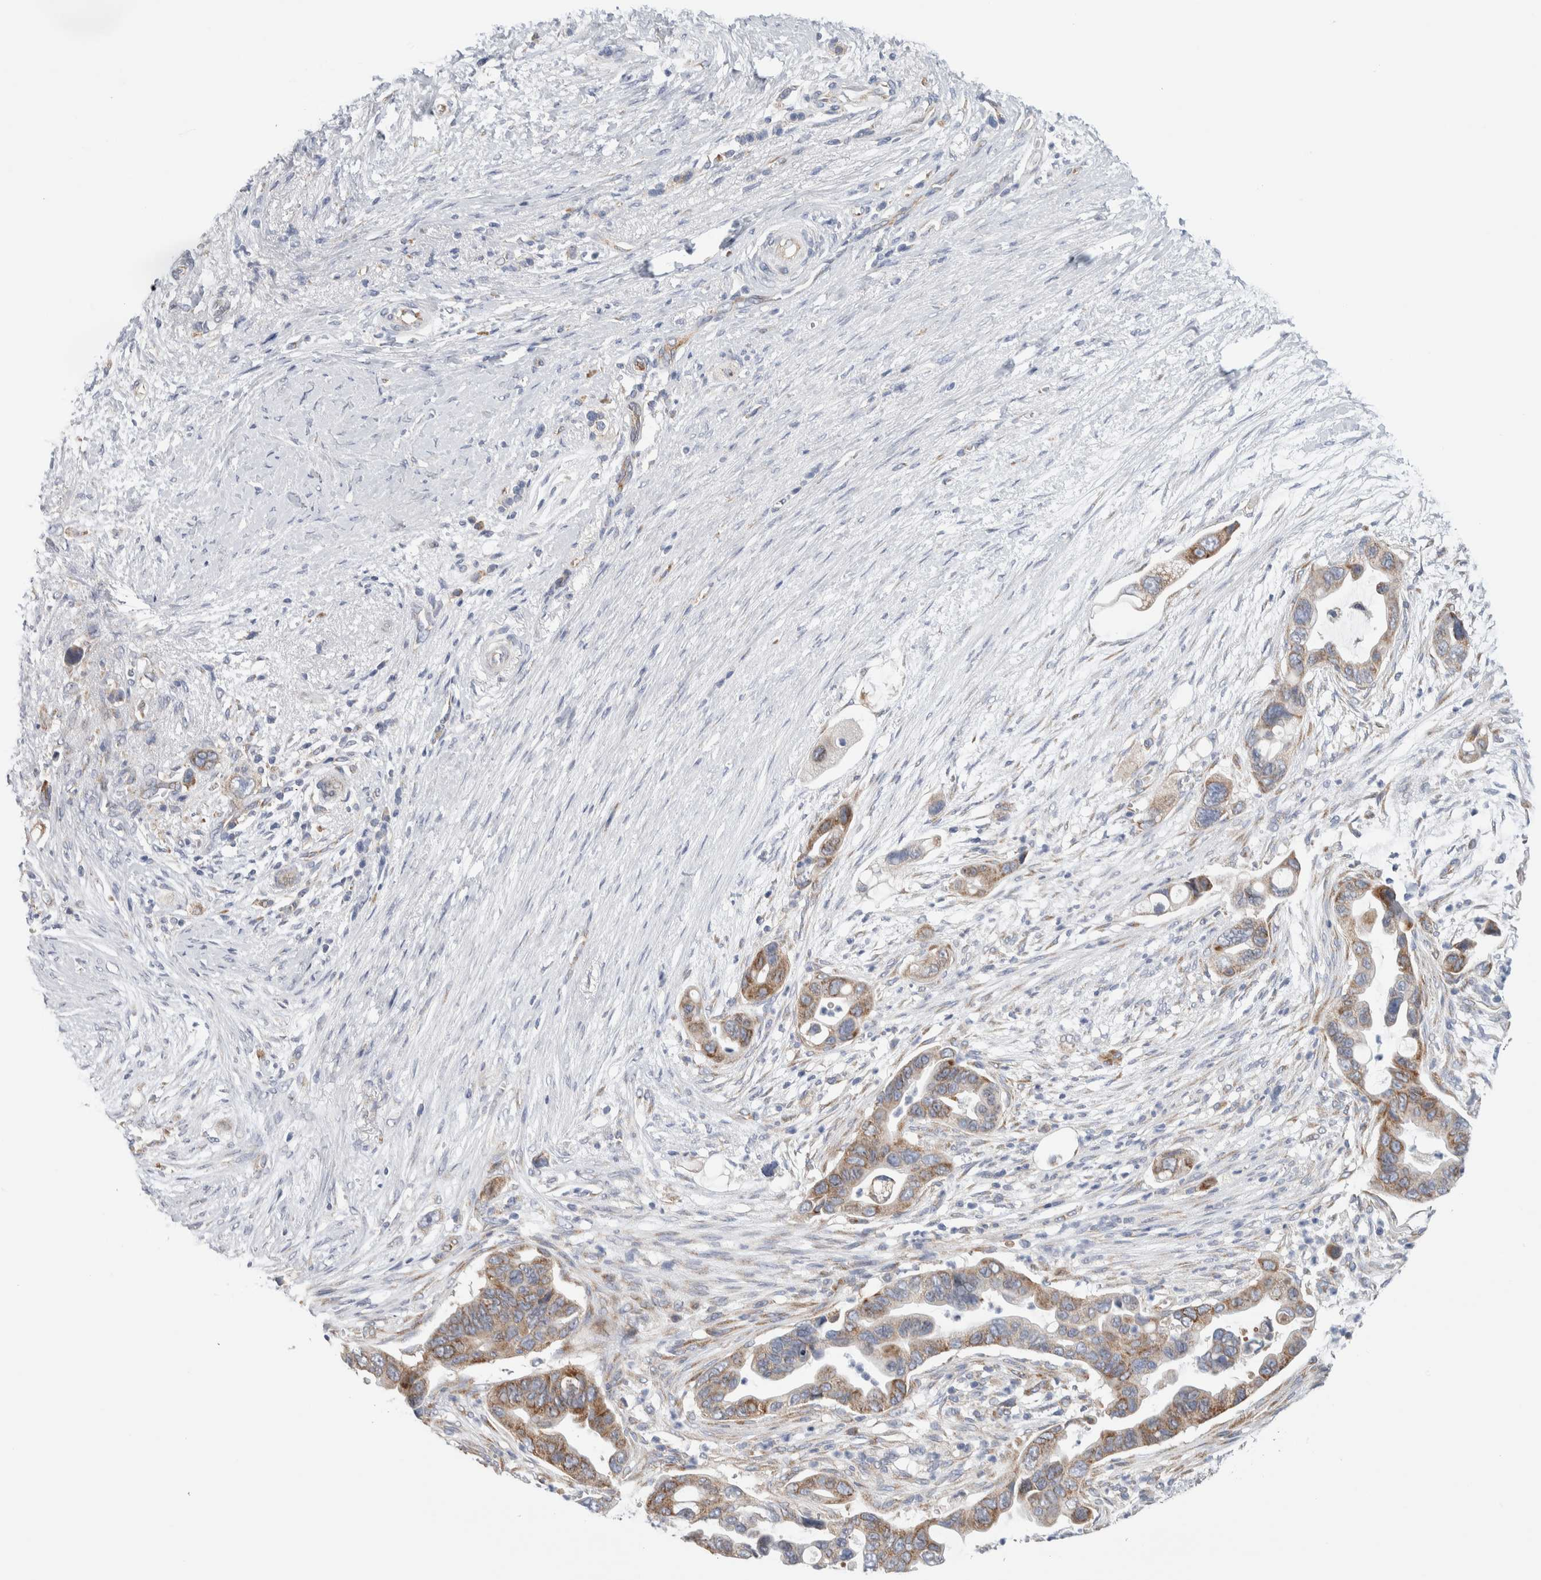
{"staining": {"intensity": "moderate", "quantity": ">75%", "location": "cytoplasmic/membranous"}, "tissue": "pancreatic cancer", "cell_type": "Tumor cells", "image_type": "cancer", "snomed": [{"axis": "morphology", "description": "Adenocarcinoma, NOS"}, {"axis": "topography", "description": "Pancreas"}], "caption": "Adenocarcinoma (pancreatic) tissue demonstrates moderate cytoplasmic/membranous positivity in approximately >75% of tumor cells, visualized by immunohistochemistry.", "gene": "RACK1", "patient": {"sex": "female", "age": 72}}